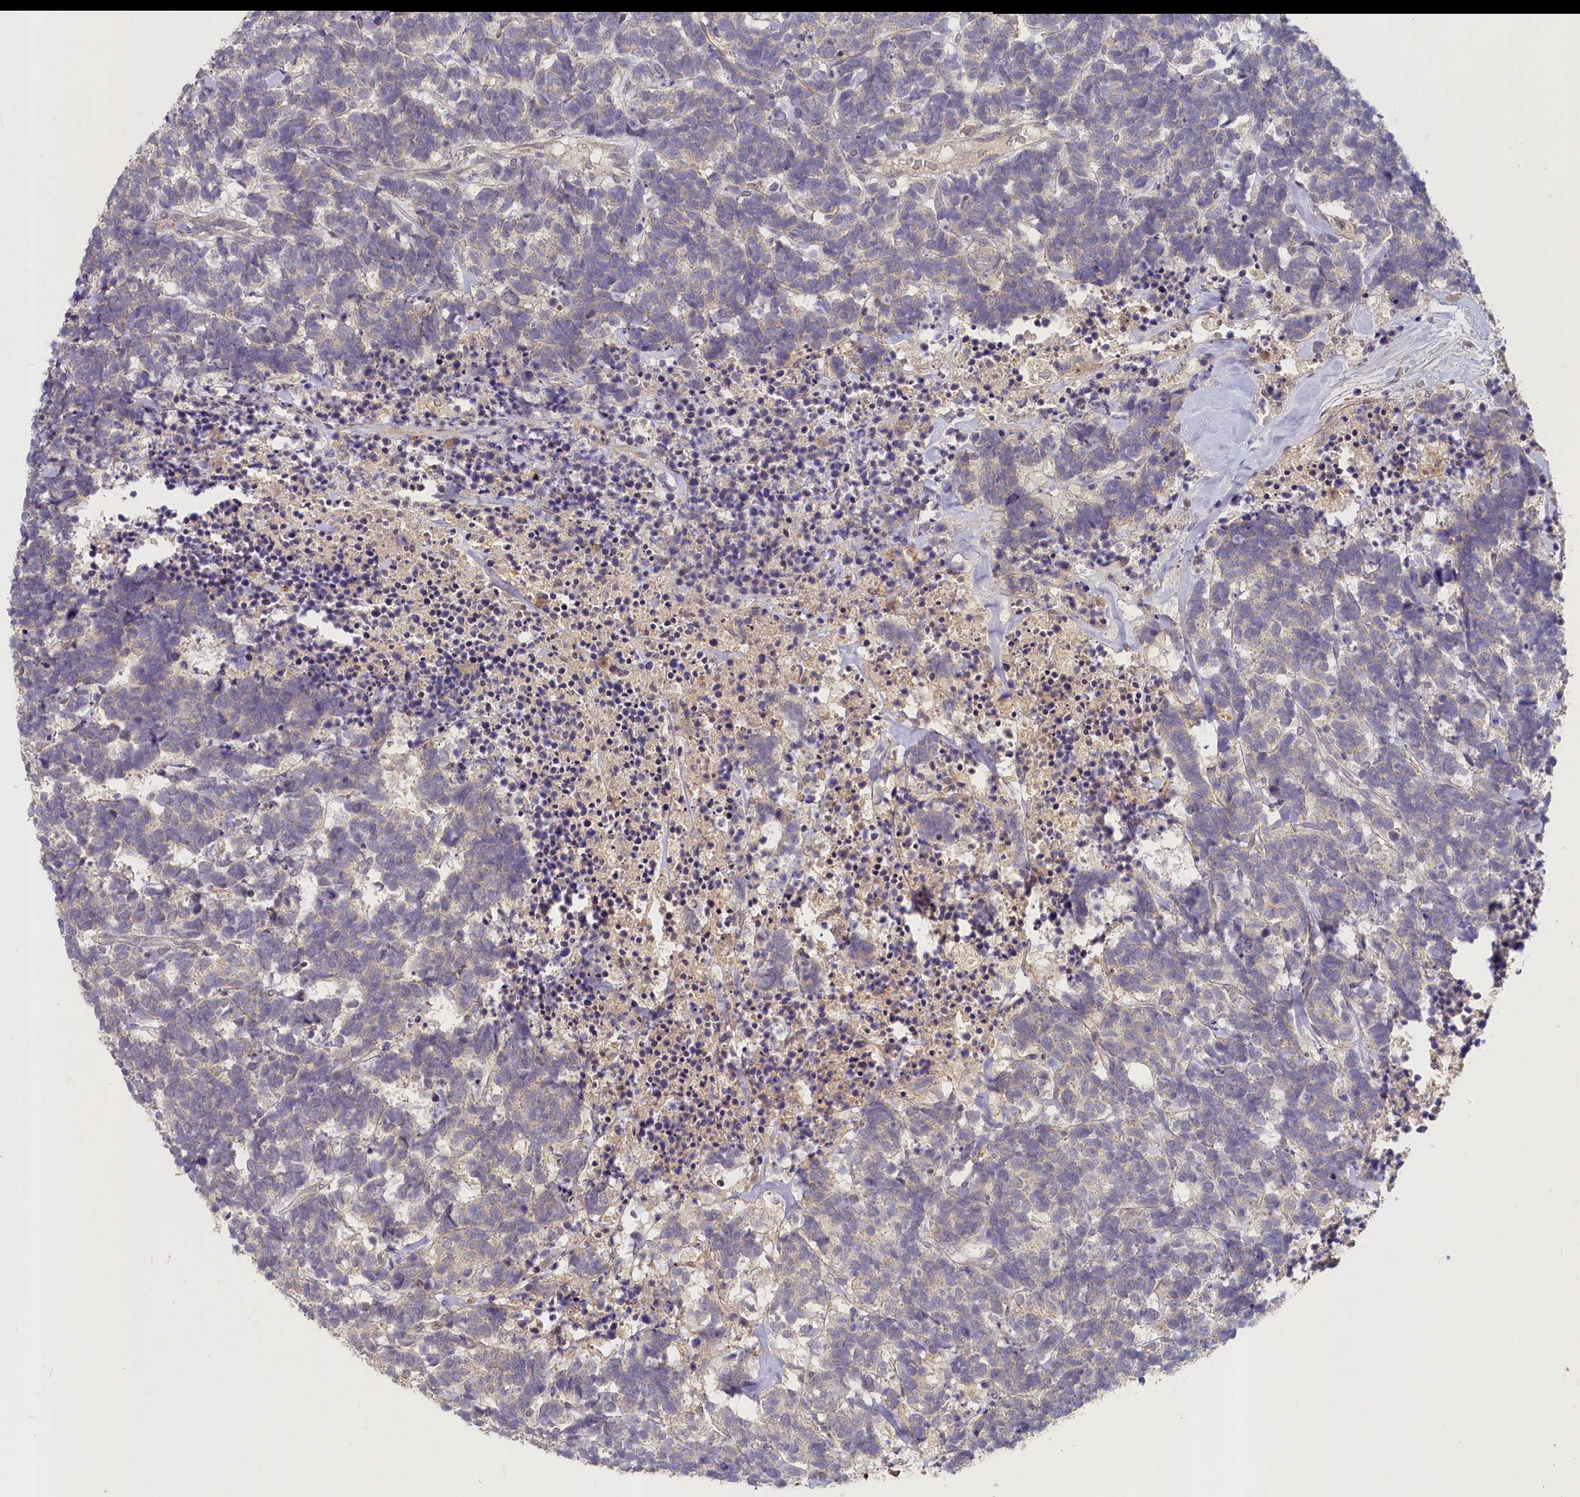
{"staining": {"intensity": "negative", "quantity": "none", "location": "none"}, "tissue": "carcinoid", "cell_type": "Tumor cells", "image_type": "cancer", "snomed": [{"axis": "morphology", "description": "Carcinoma, NOS"}, {"axis": "morphology", "description": "Carcinoid, malignant, NOS"}, {"axis": "topography", "description": "Urinary bladder"}], "caption": "Immunohistochemical staining of carcinoid demonstrates no significant expression in tumor cells.", "gene": "HERC3", "patient": {"sex": "male", "age": 57}}